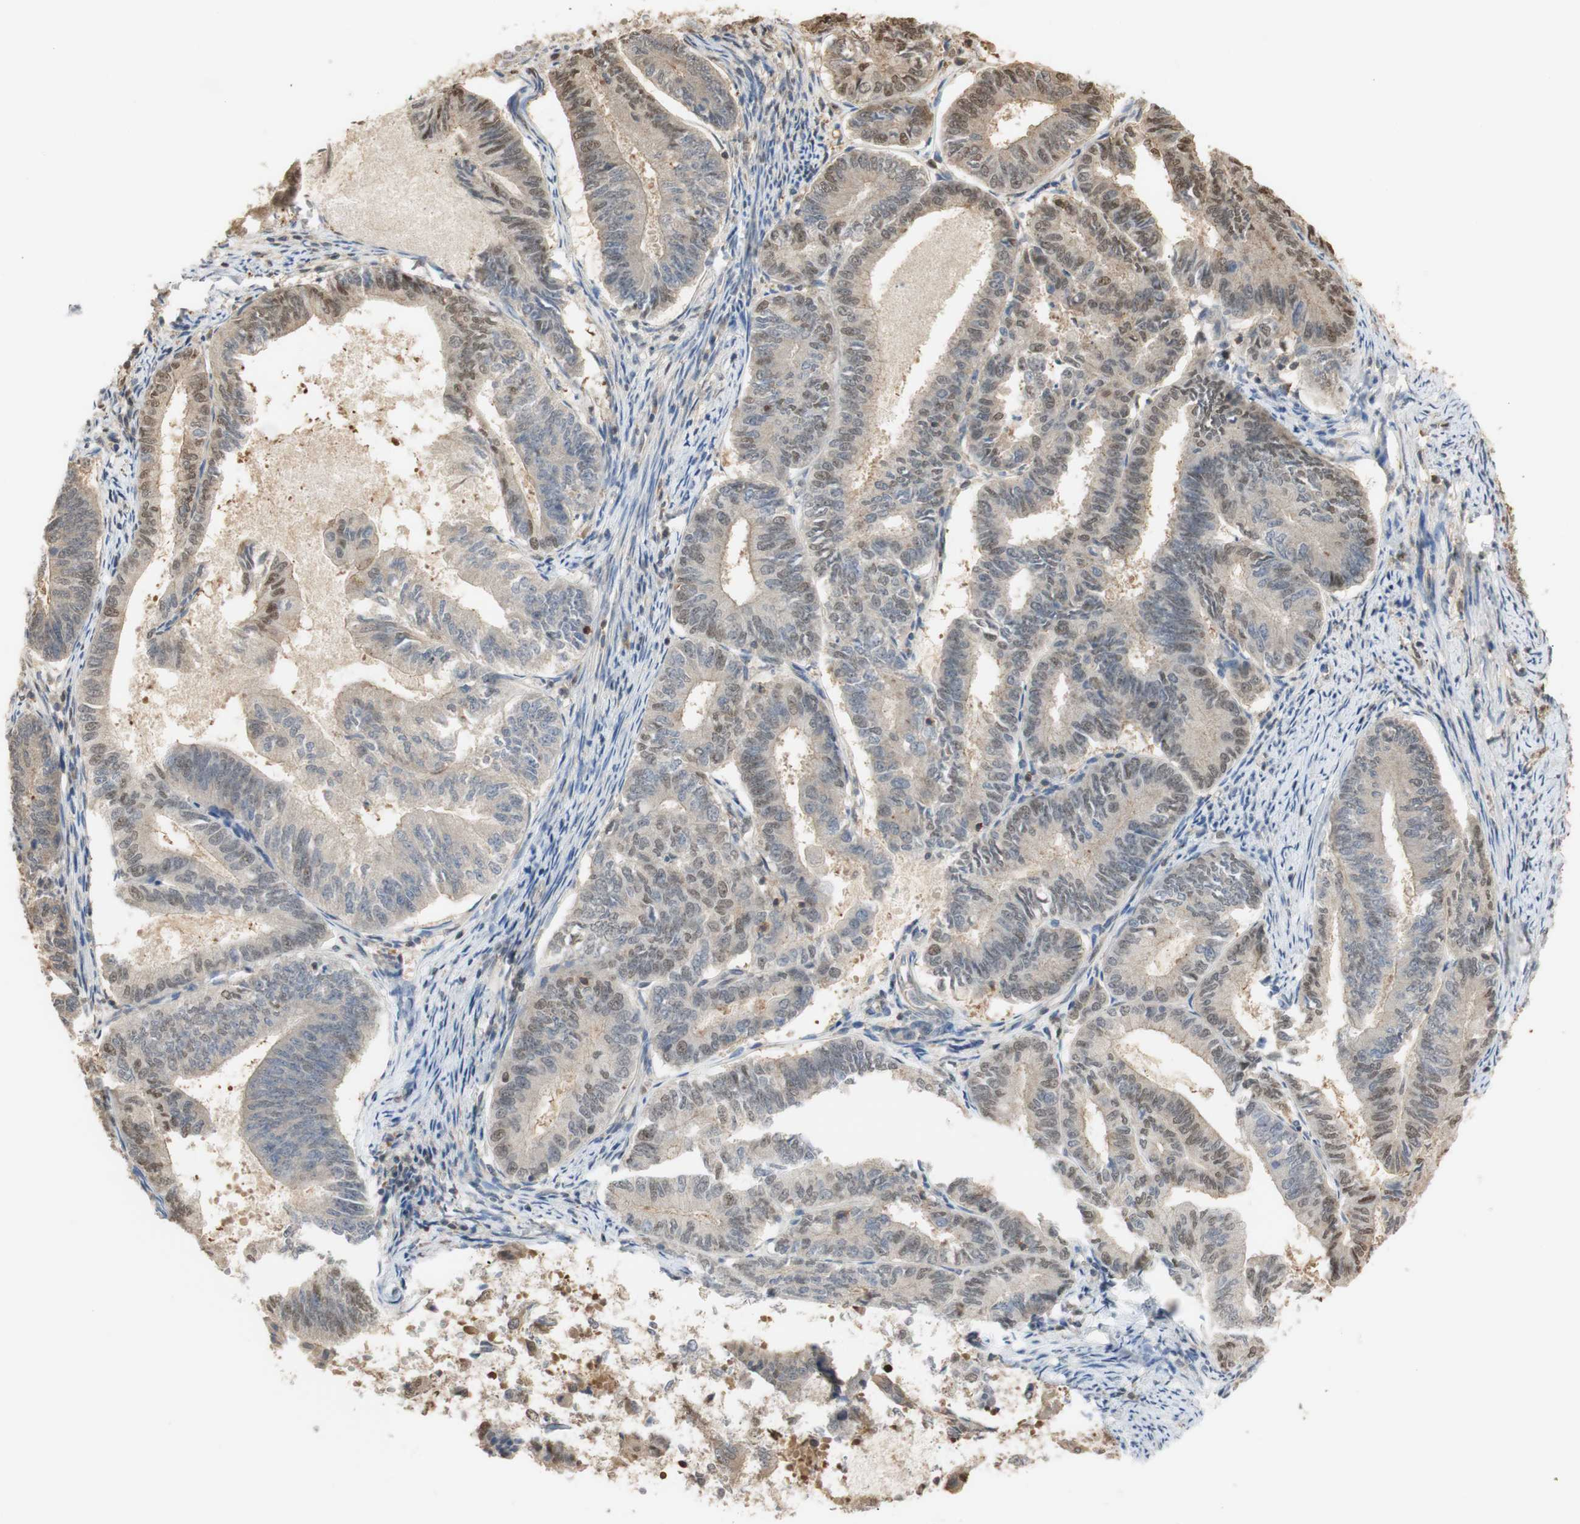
{"staining": {"intensity": "weak", "quantity": ">75%", "location": "cytoplasmic/membranous,nuclear"}, "tissue": "endometrial cancer", "cell_type": "Tumor cells", "image_type": "cancer", "snomed": [{"axis": "morphology", "description": "Adenocarcinoma, NOS"}, {"axis": "topography", "description": "Endometrium"}], "caption": "An immunohistochemistry photomicrograph of tumor tissue is shown. Protein staining in brown highlights weak cytoplasmic/membranous and nuclear positivity in endometrial adenocarcinoma within tumor cells. (IHC, brightfield microscopy, high magnification).", "gene": "NAP1L4", "patient": {"sex": "female", "age": 86}}